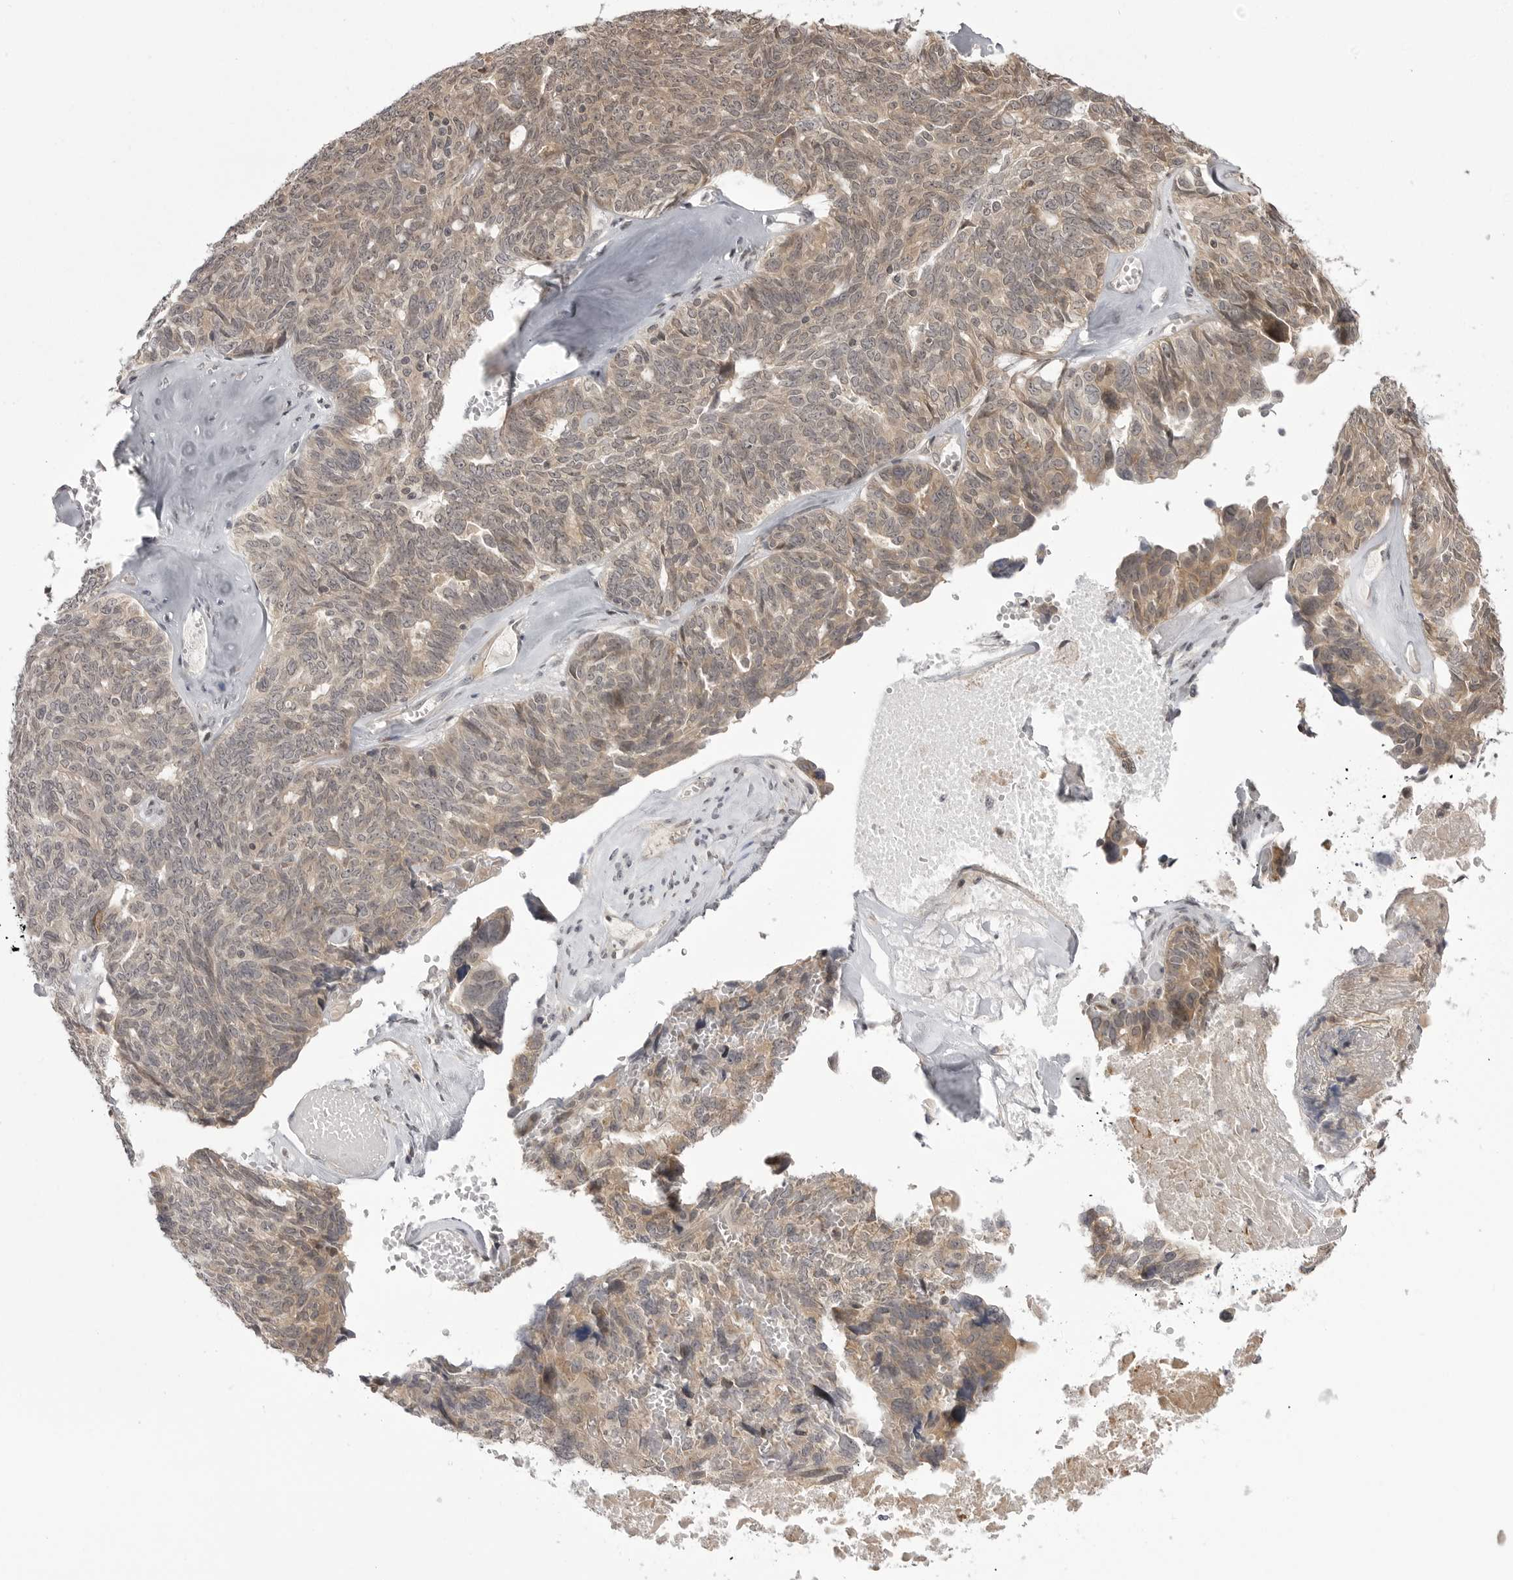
{"staining": {"intensity": "weak", "quantity": ">75%", "location": "cytoplasmic/membranous"}, "tissue": "ovarian cancer", "cell_type": "Tumor cells", "image_type": "cancer", "snomed": [{"axis": "morphology", "description": "Cystadenocarcinoma, serous, NOS"}, {"axis": "topography", "description": "Ovary"}], "caption": "Tumor cells reveal low levels of weak cytoplasmic/membranous positivity in approximately >75% of cells in serous cystadenocarcinoma (ovarian). Nuclei are stained in blue.", "gene": "PTK2B", "patient": {"sex": "female", "age": 79}}